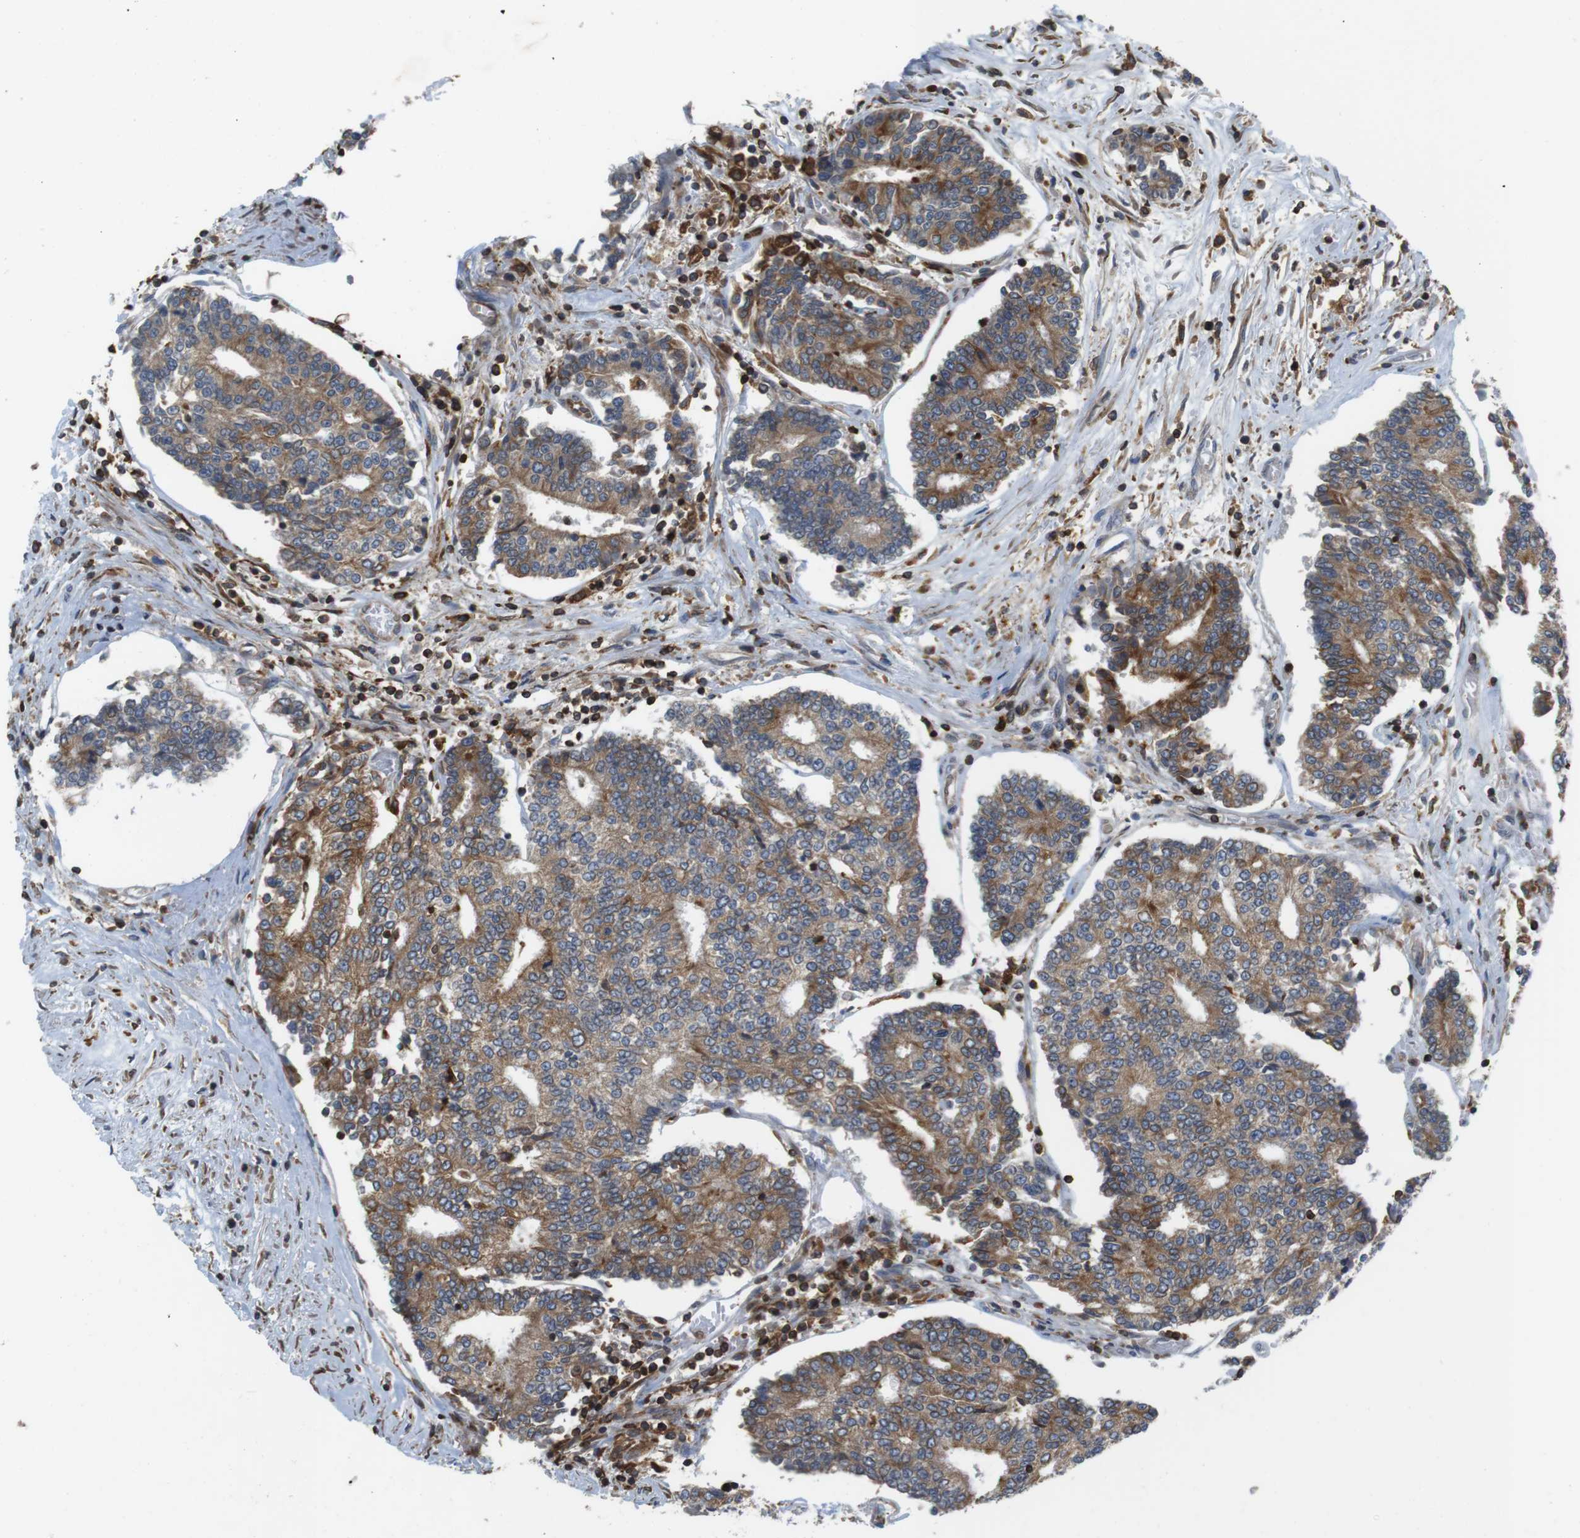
{"staining": {"intensity": "moderate", "quantity": ">75%", "location": "cytoplasmic/membranous"}, "tissue": "prostate cancer", "cell_type": "Tumor cells", "image_type": "cancer", "snomed": [{"axis": "morphology", "description": "Normal tissue, NOS"}, {"axis": "morphology", "description": "Adenocarcinoma, High grade"}, {"axis": "topography", "description": "Prostate"}, {"axis": "topography", "description": "Seminal veicle"}], "caption": "Protein expression analysis of prostate cancer shows moderate cytoplasmic/membranous positivity in approximately >75% of tumor cells.", "gene": "ARL6IP5", "patient": {"sex": "male", "age": 55}}